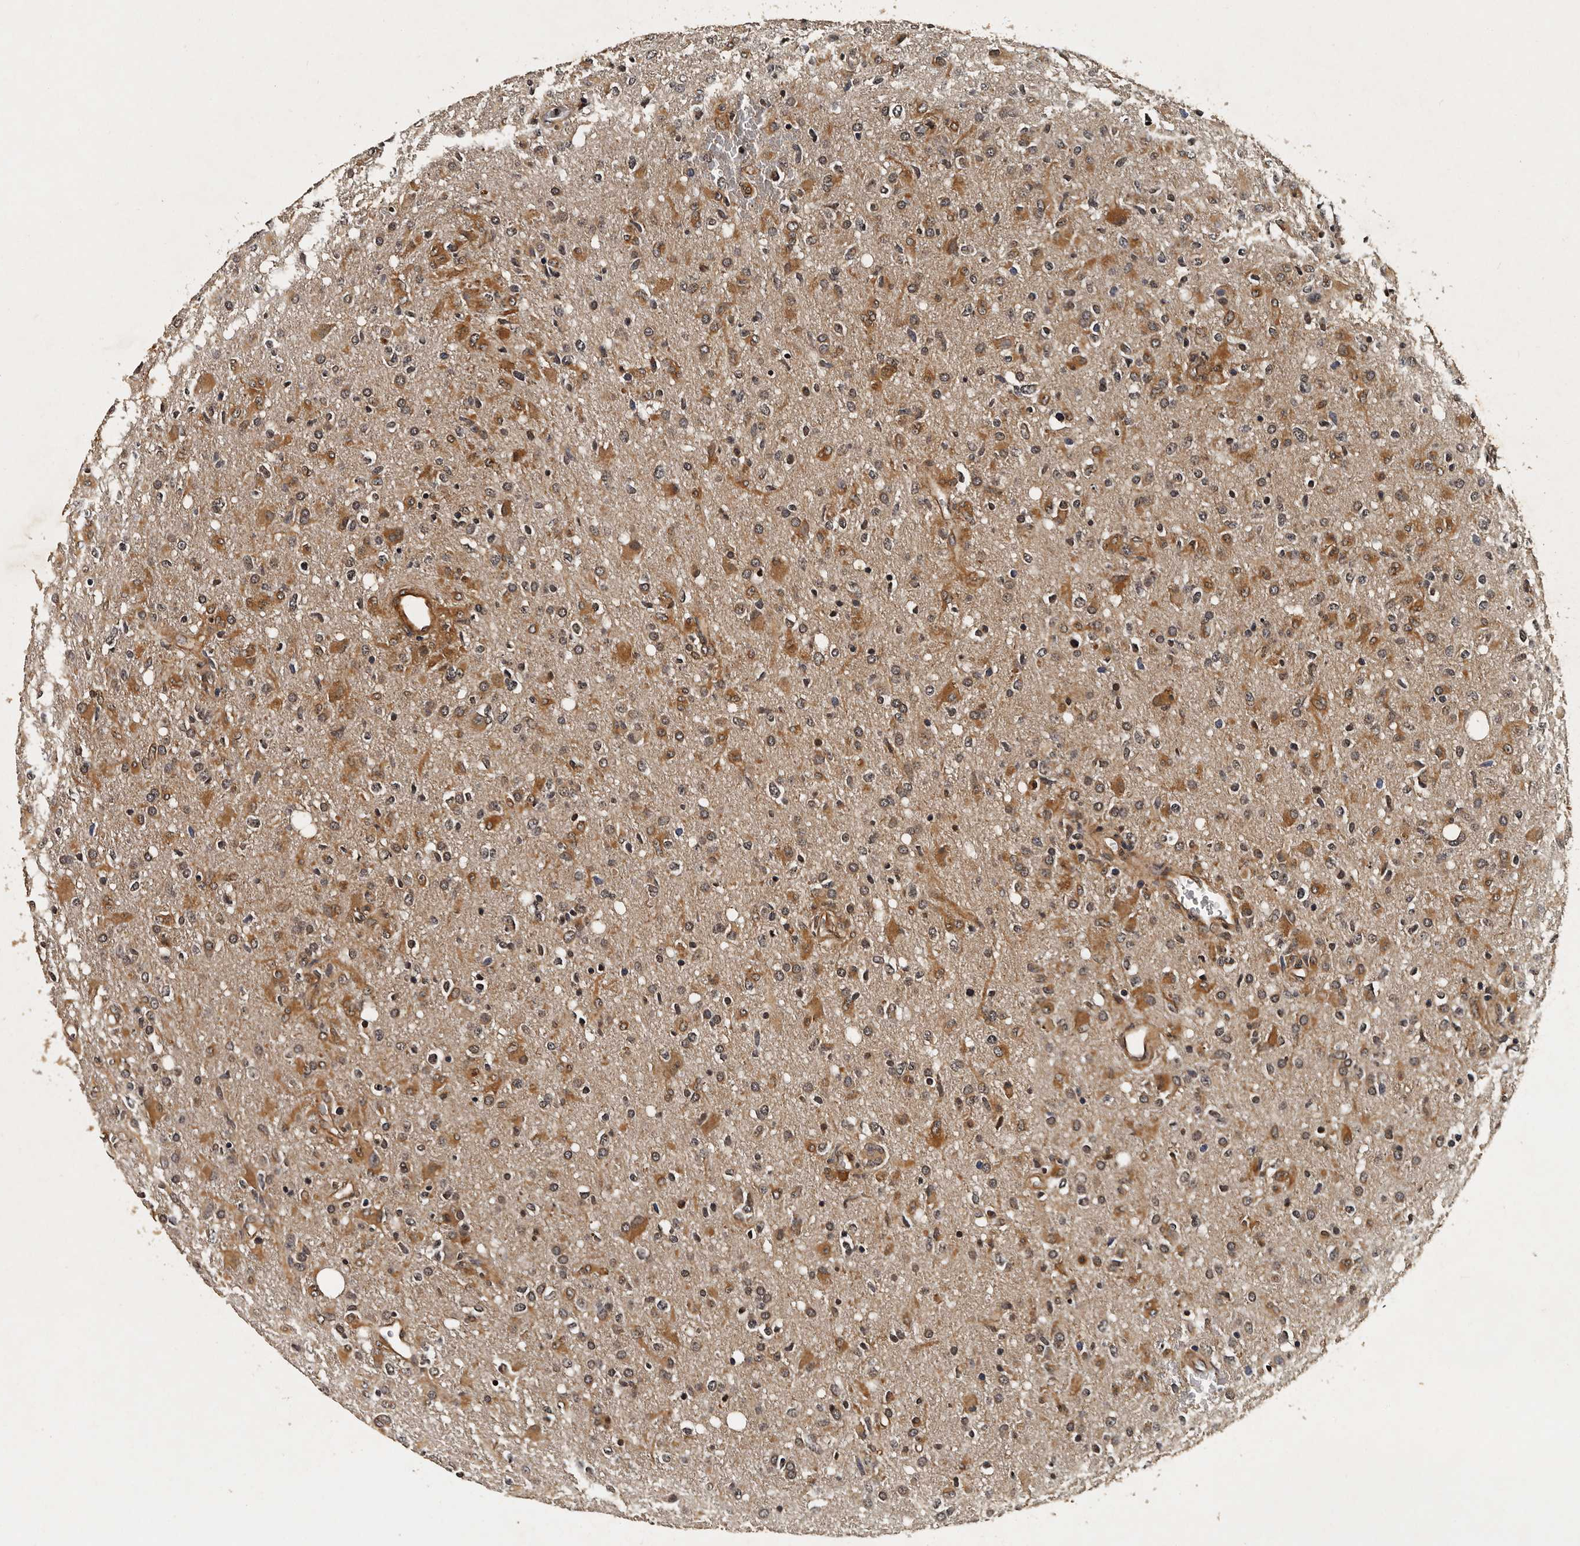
{"staining": {"intensity": "moderate", "quantity": "25%-75%", "location": "cytoplasmic/membranous"}, "tissue": "glioma", "cell_type": "Tumor cells", "image_type": "cancer", "snomed": [{"axis": "morphology", "description": "Glioma, malignant, High grade"}, {"axis": "topography", "description": "Brain"}], "caption": "Malignant high-grade glioma stained with a protein marker exhibits moderate staining in tumor cells.", "gene": "CPNE3", "patient": {"sex": "female", "age": 57}}